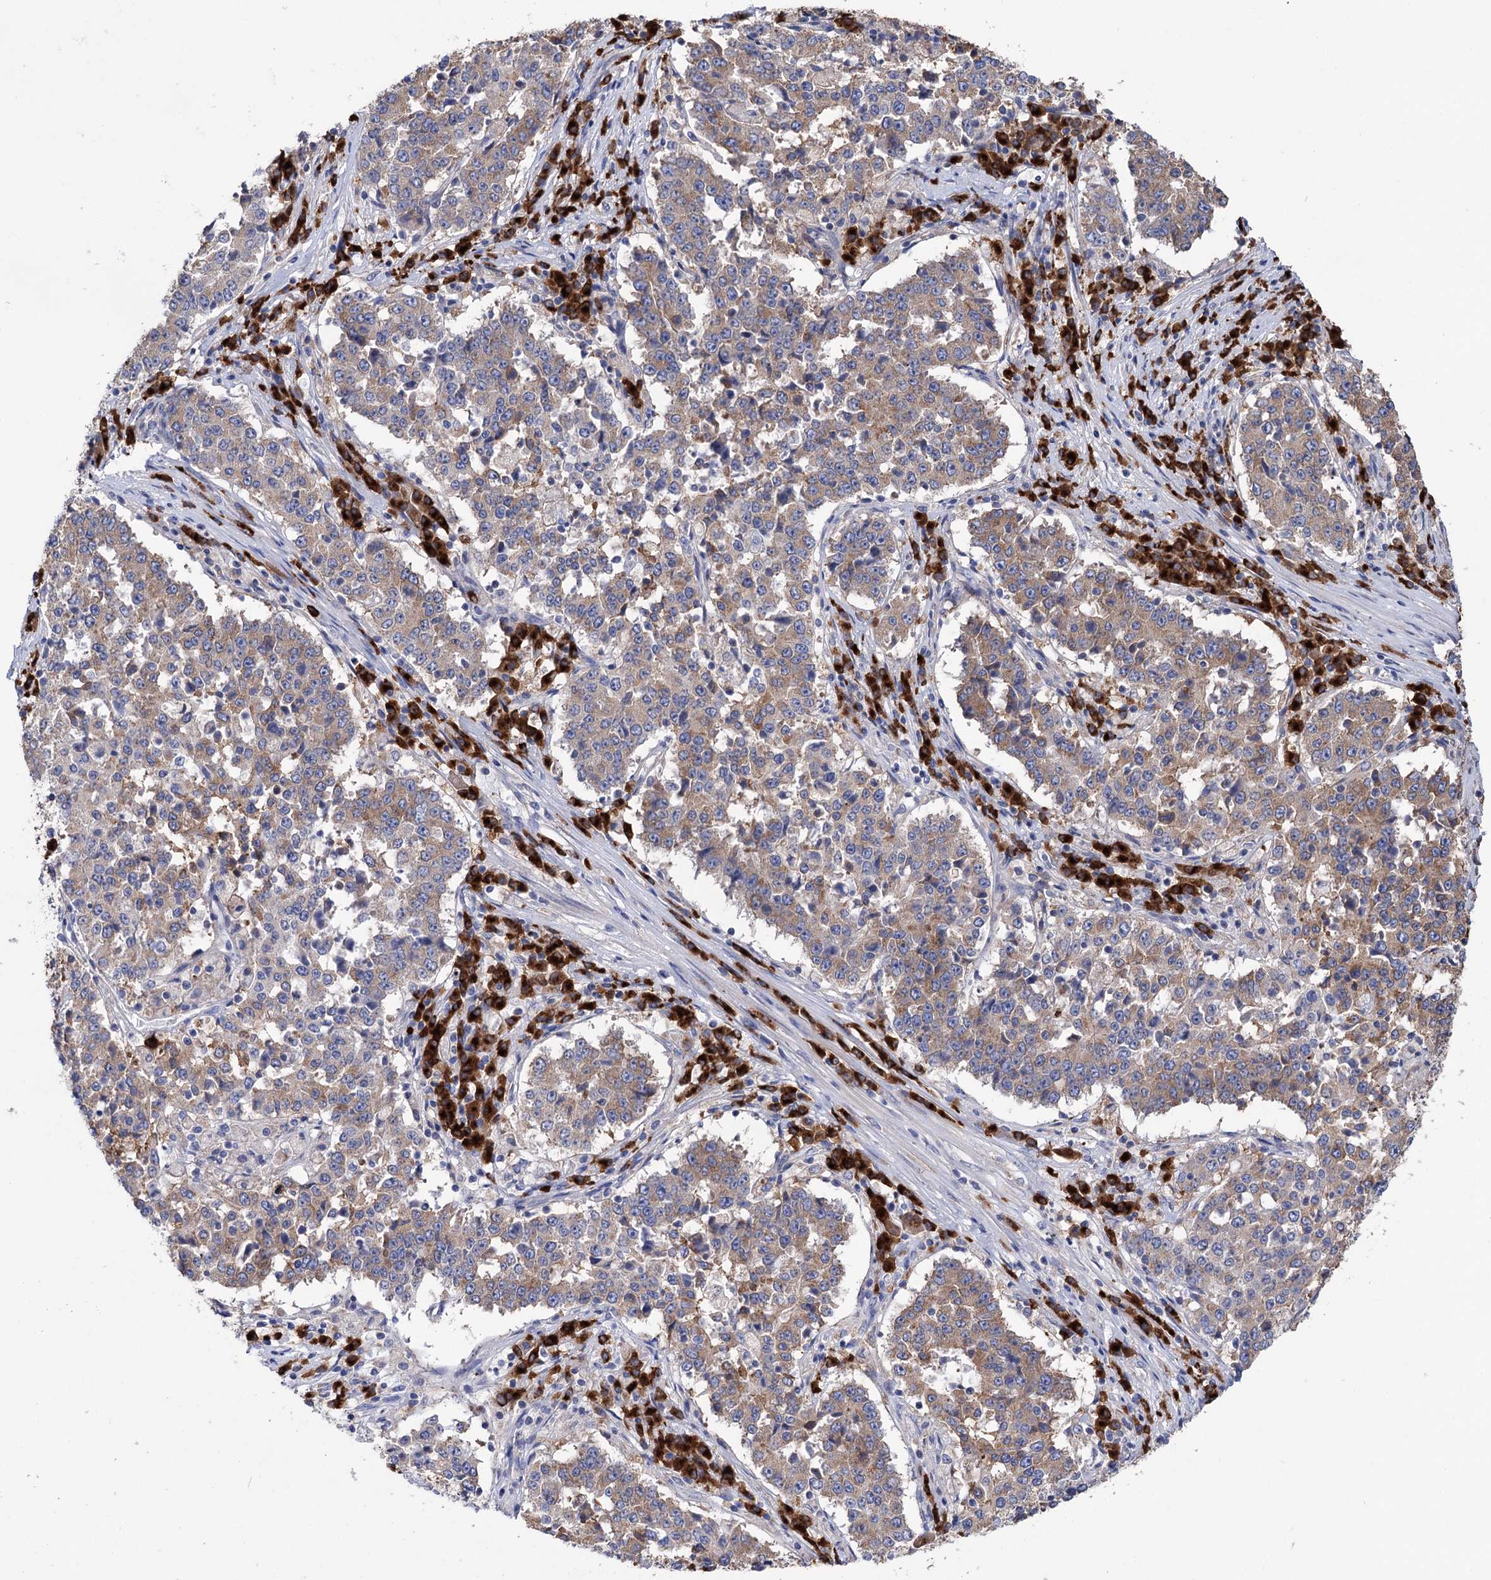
{"staining": {"intensity": "moderate", "quantity": ">75%", "location": "cytoplasmic/membranous"}, "tissue": "stomach cancer", "cell_type": "Tumor cells", "image_type": "cancer", "snomed": [{"axis": "morphology", "description": "Adenocarcinoma, NOS"}, {"axis": "topography", "description": "Stomach"}], "caption": "High-power microscopy captured an immunohistochemistry (IHC) histopathology image of adenocarcinoma (stomach), revealing moderate cytoplasmic/membranous staining in about >75% of tumor cells.", "gene": "BBS4", "patient": {"sex": "male", "age": 59}}